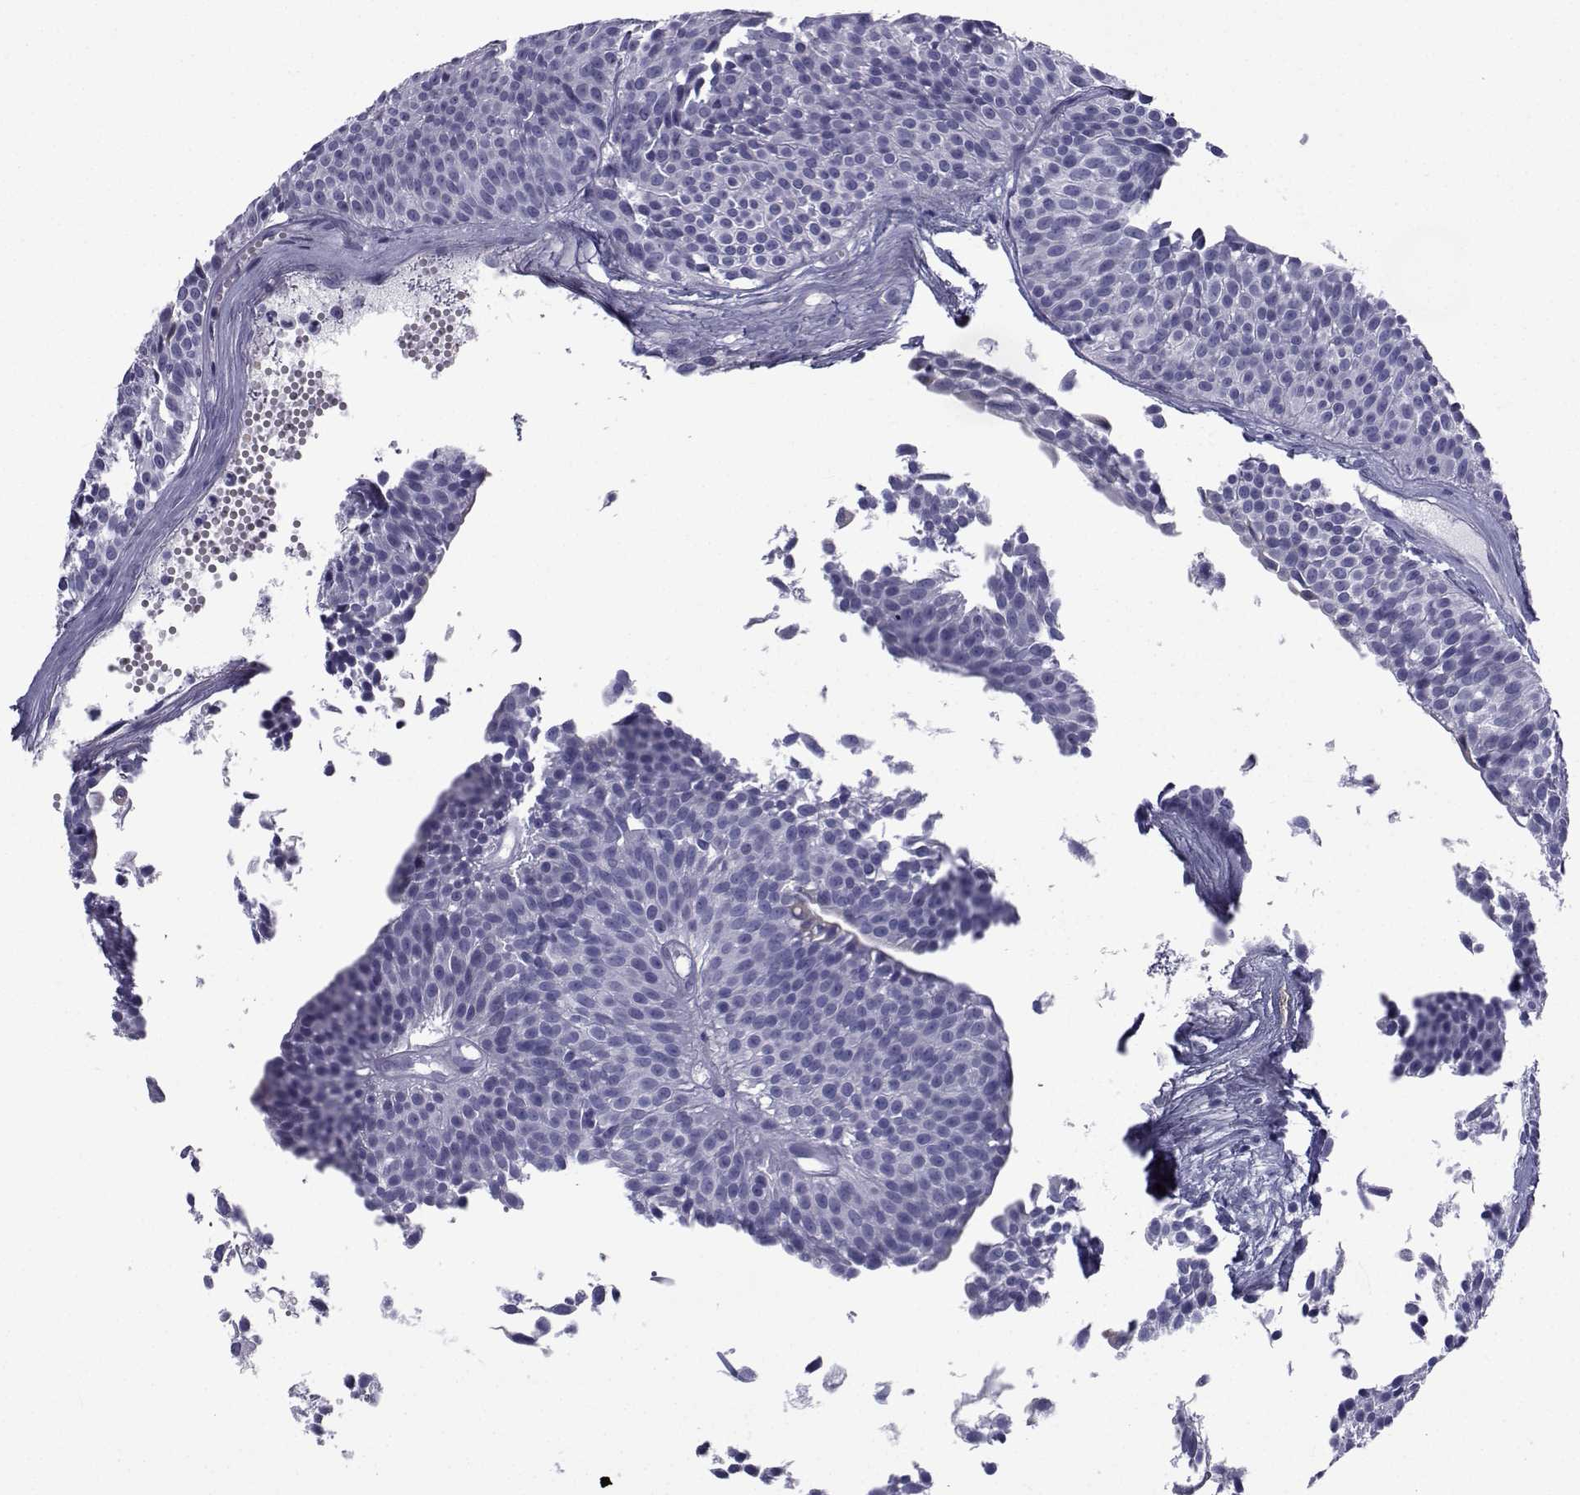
{"staining": {"intensity": "negative", "quantity": "none", "location": "none"}, "tissue": "urothelial cancer", "cell_type": "Tumor cells", "image_type": "cancer", "snomed": [{"axis": "morphology", "description": "Urothelial carcinoma, Low grade"}, {"axis": "topography", "description": "Urinary bladder"}], "caption": "Low-grade urothelial carcinoma was stained to show a protein in brown. There is no significant staining in tumor cells. (Immunohistochemistry (ihc), brightfield microscopy, high magnification).", "gene": "SPANXD", "patient": {"sex": "male", "age": 63}}